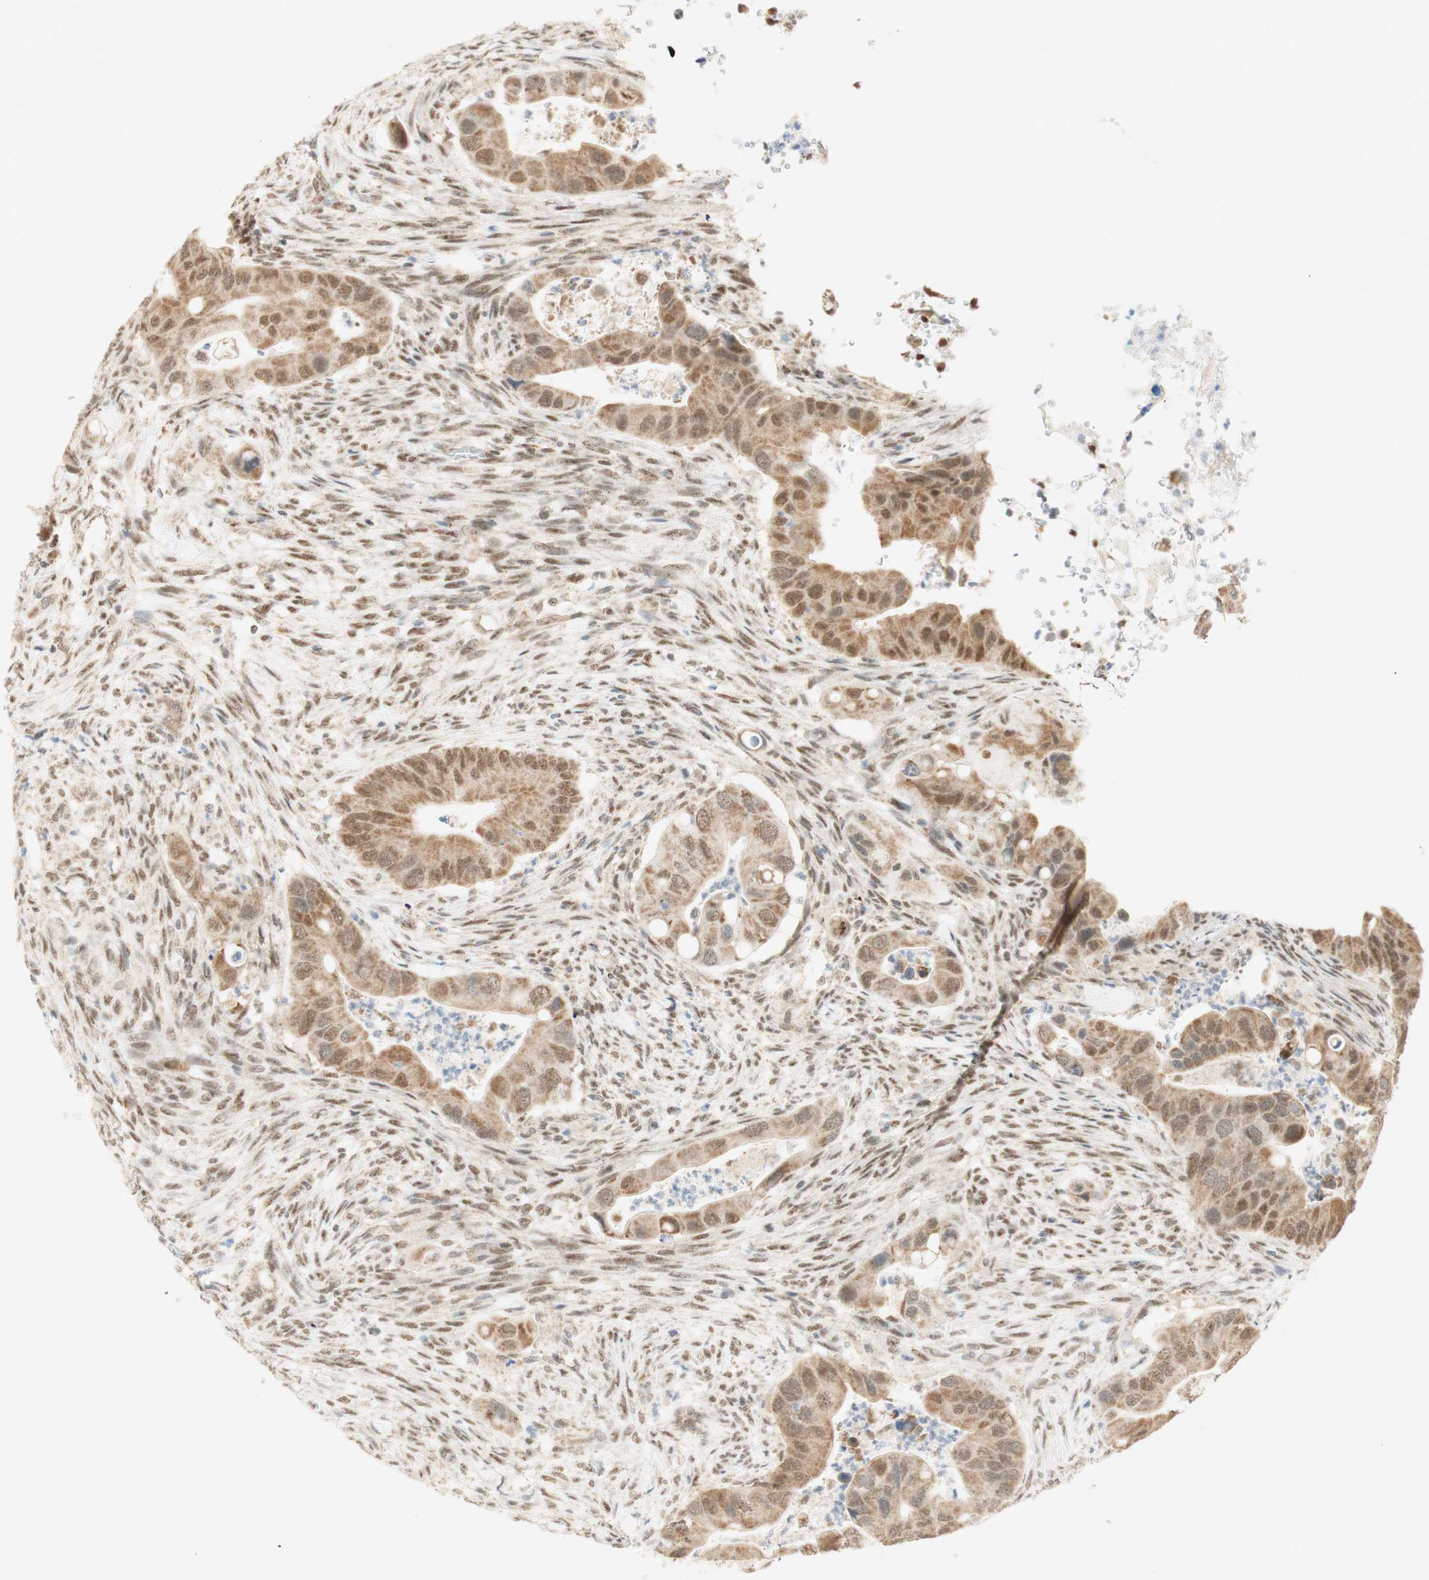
{"staining": {"intensity": "moderate", "quantity": ">75%", "location": "cytoplasmic/membranous,nuclear"}, "tissue": "colorectal cancer", "cell_type": "Tumor cells", "image_type": "cancer", "snomed": [{"axis": "morphology", "description": "Adenocarcinoma, NOS"}, {"axis": "topography", "description": "Rectum"}], "caption": "Tumor cells display medium levels of moderate cytoplasmic/membranous and nuclear positivity in approximately >75% of cells in human colorectal cancer.", "gene": "ZNF782", "patient": {"sex": "female", "age": 57}}